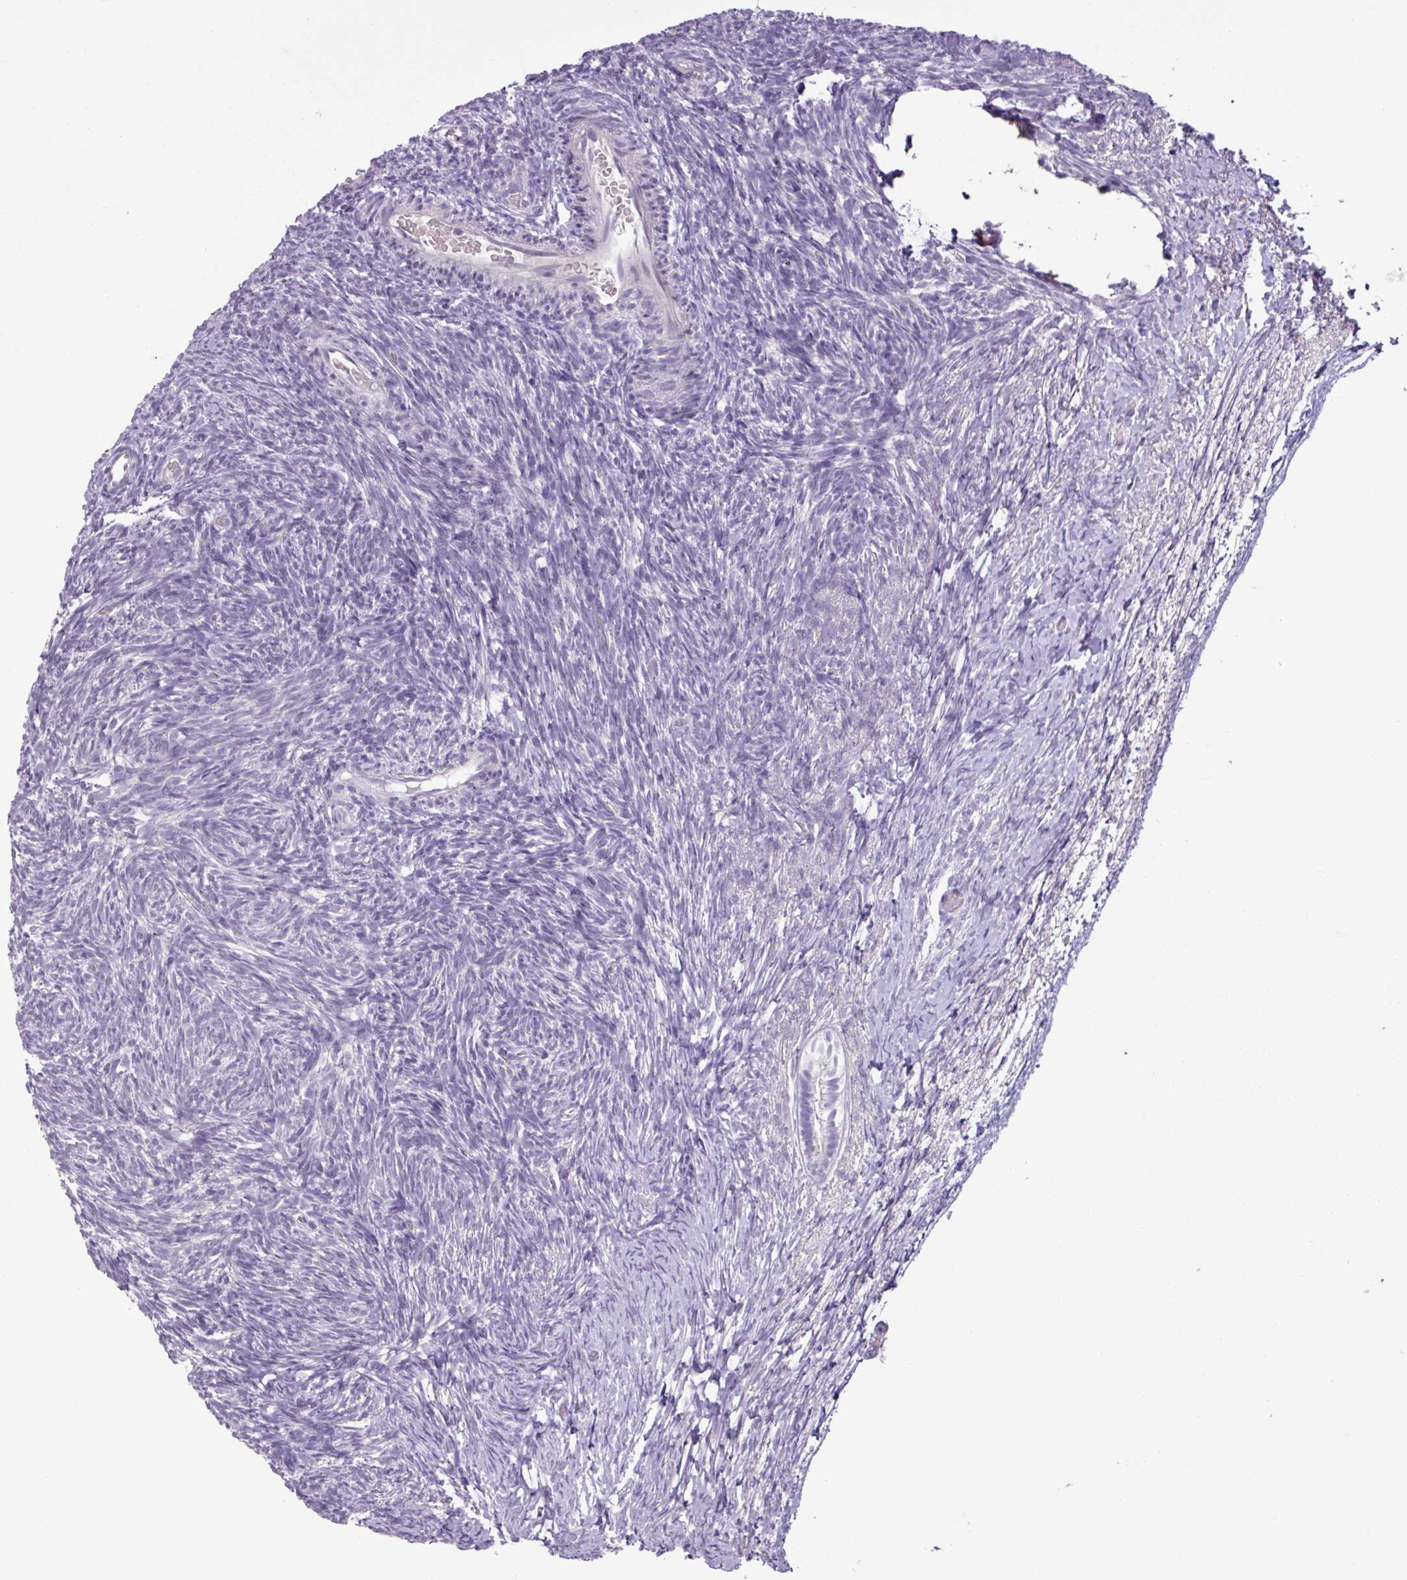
{"staining": {"intensity": "negative", "quantity": "none", "location": "none"}, "tissue": "ovary", "cell_type": "Follicle cells", "image_type": "normal", "snomed": [{"axis": "morphology", "description": "Normal tissue, NOS"}, {"axis": "topography", "description": "Ovary"}], "caption": "A high-resolution micrograph shows immunohistochemistry (IHC) staining of unremarkable ovary, which displays no significant expression in follicle cells. (Immunohistochemistry, brightfield microscopy, high magnification).", "gene": "C9orf24", "patient": {"sex": "female", "age": 39}}